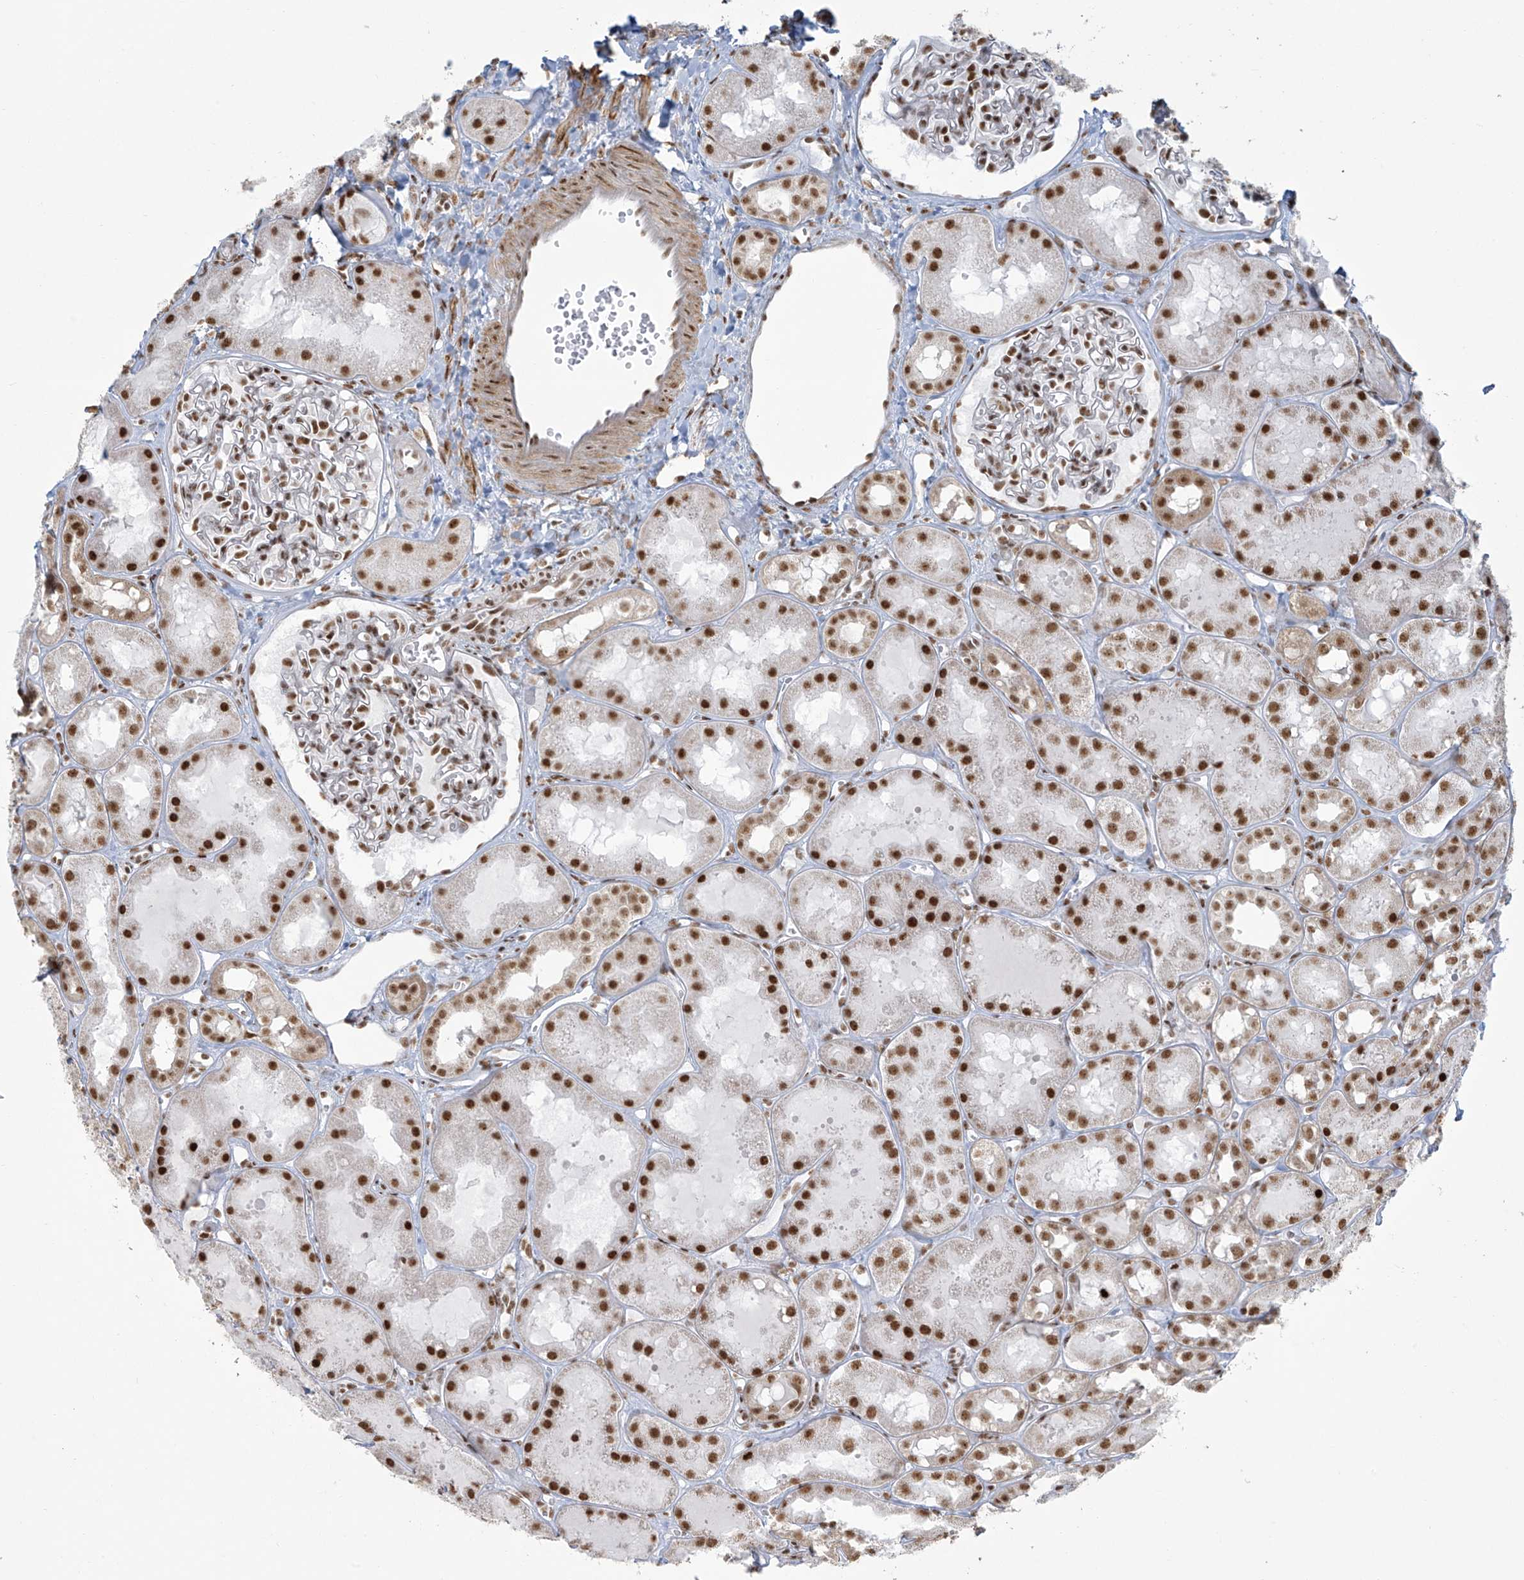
{"staining": {"intensity": "moderate", "quantity": ">75%", "location": "nuclear"}, "tissue": "kidney", "cell_type": "Cells in glomeruli", "image_type": "normal", "snomed": [{"axis": "morphology", "description": "Normal tissue, NOS"}, {"axis": "topography", "description": "Kidney"}], "caption": "Immunohistochemistry of normal kidney reveals medium levels of moderate nuclear staining in about >75% of cells in glomeruli. (Stains: DAB (3,3'-diaminobenzidine) in brown, nuclei in blue, Microscopy: brightfield microscopy at high magnification).", "gene": "MS4A6A", "patient": {"sex": "male", "age": 16}}